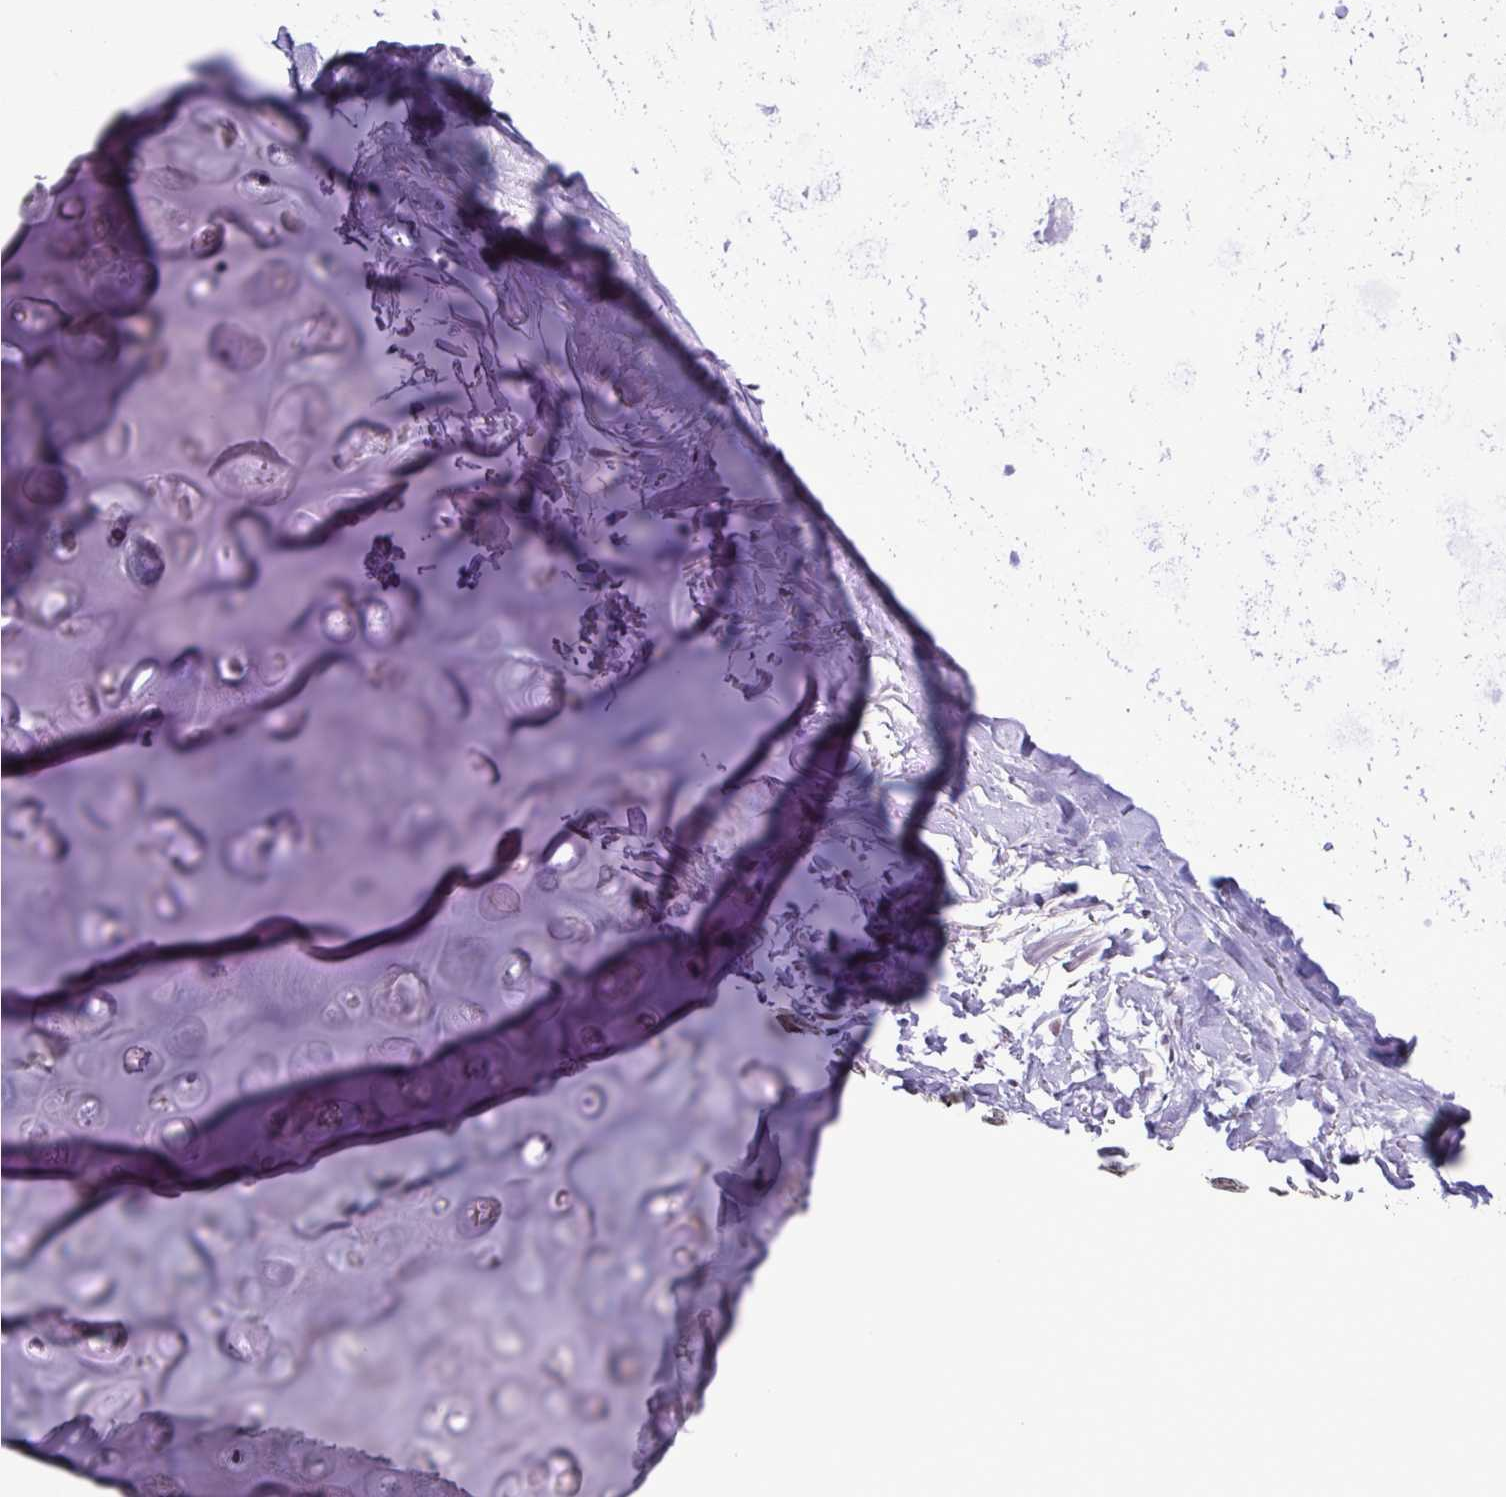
{"staining": {"intensity": "negative", "quantity": "none", "location": "none"}, "tissue": "soft tissue", "cell_type": "Chondrocytes", "image_type": "normal", "snomed": [{"axis": "morphology", "description": "Normal tissue, NOS"}, {"axis": "topography", "description": "Cartilage tissue"}, {"axis": "topography", "description": "Bronchus"}], "caption": "Protein analysis of normal soft tissue demonstrates no significant positivity in chondrocytes. Nuclei are stained in blue.", "gene": "IRF1", "patient": {"sex": "female", "age": 79}}